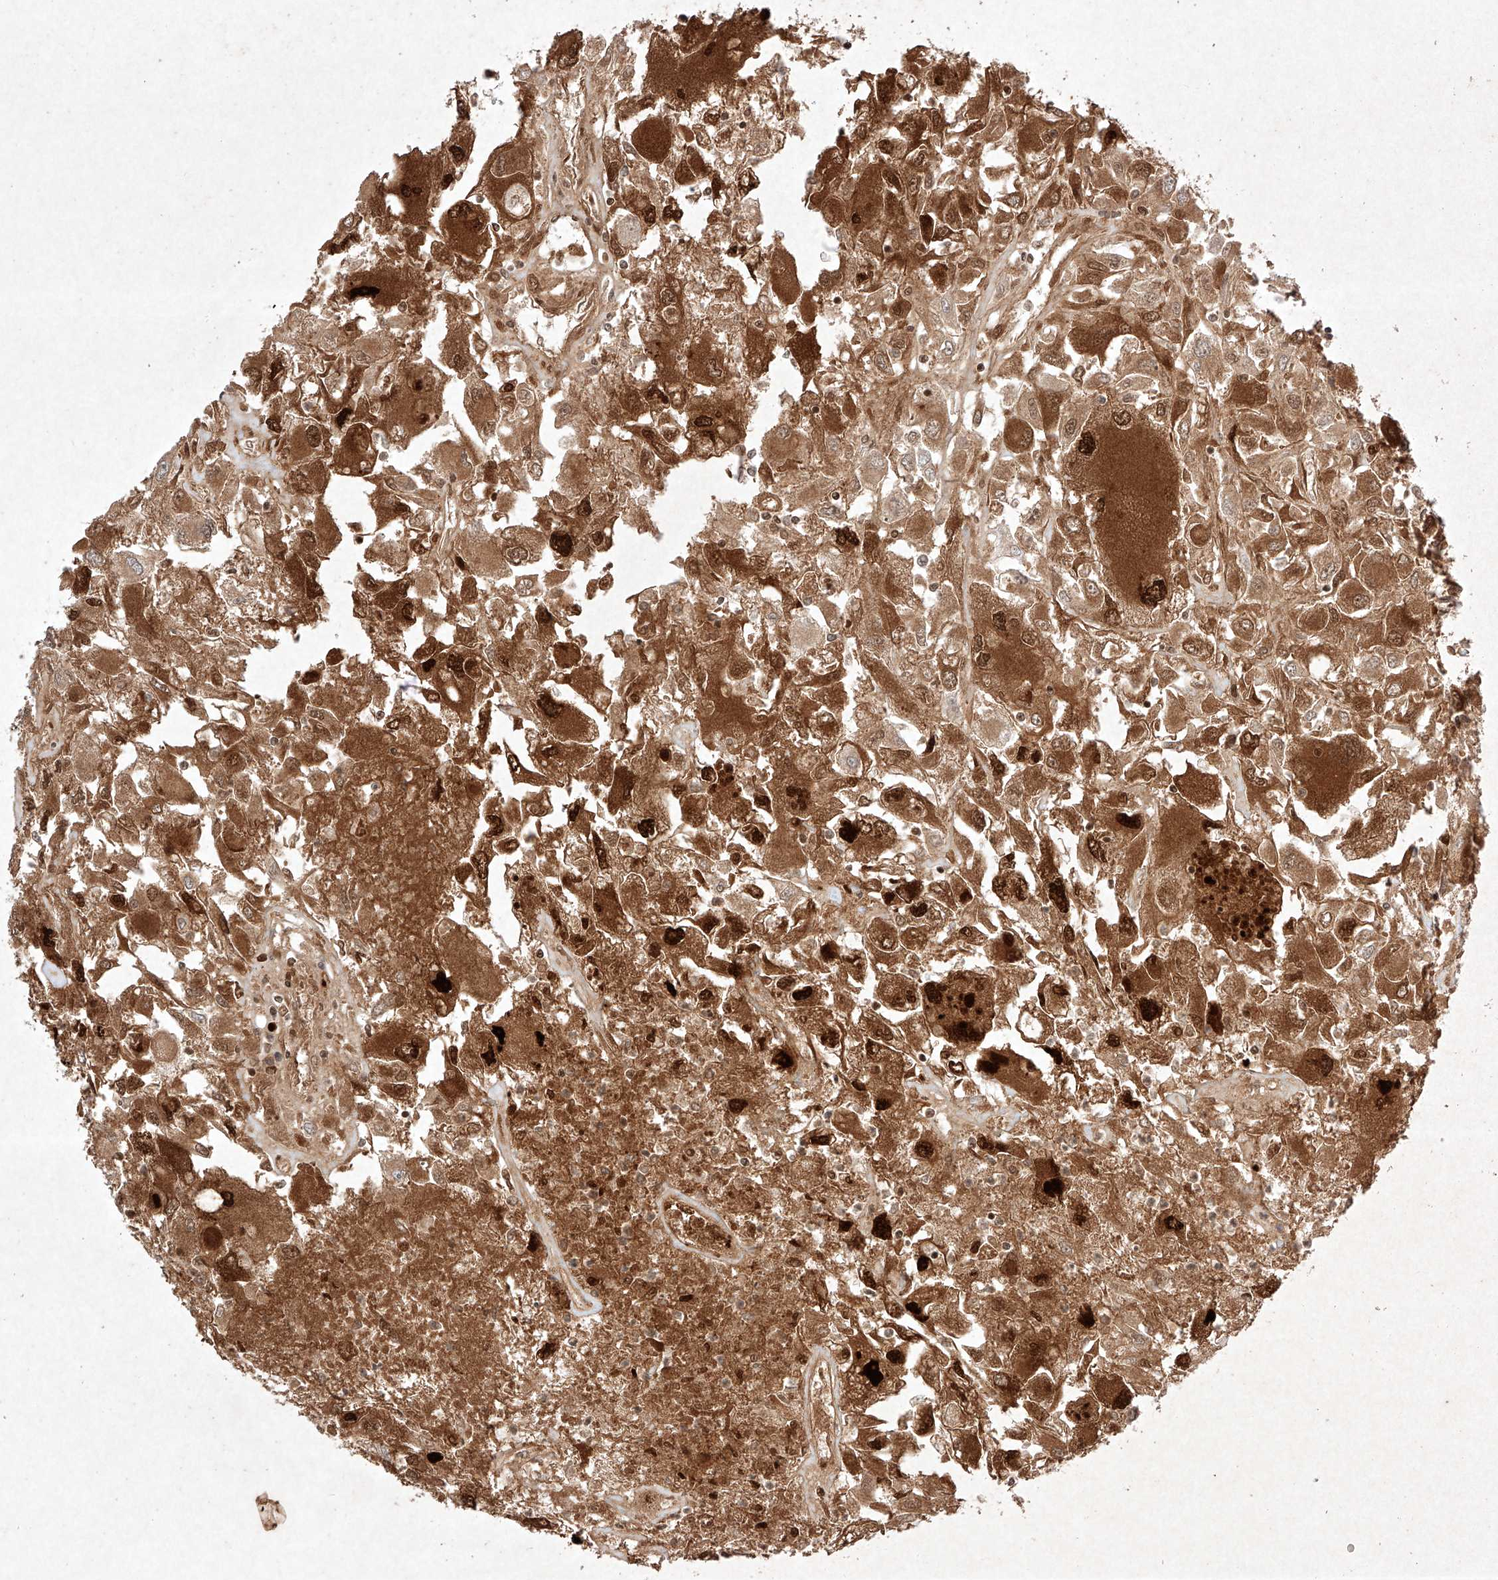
{"staining": {"intensity": "strong", "quantity": ">75%", "location": "cytoplasmic/membranous,nuclear"}, "tissue": "renal cancer", "cell_type": "Tumor cells", "image_type": "cancer", "snomed": [{"axis": "morphology", "description": "Adenocarcinoma, NOS"}, {"axis": "topography", "description": "Kidney"}], "caption": "Strong cytoplasmic/membranous and nuclear positivity for a protein is present in approximately >75% of tumor cells of renal cancer (adenocarcinoma) using immunohistochemistry (IHC).", "gene": "RNF31", "patient": {"sex": "female", "age": 52}}